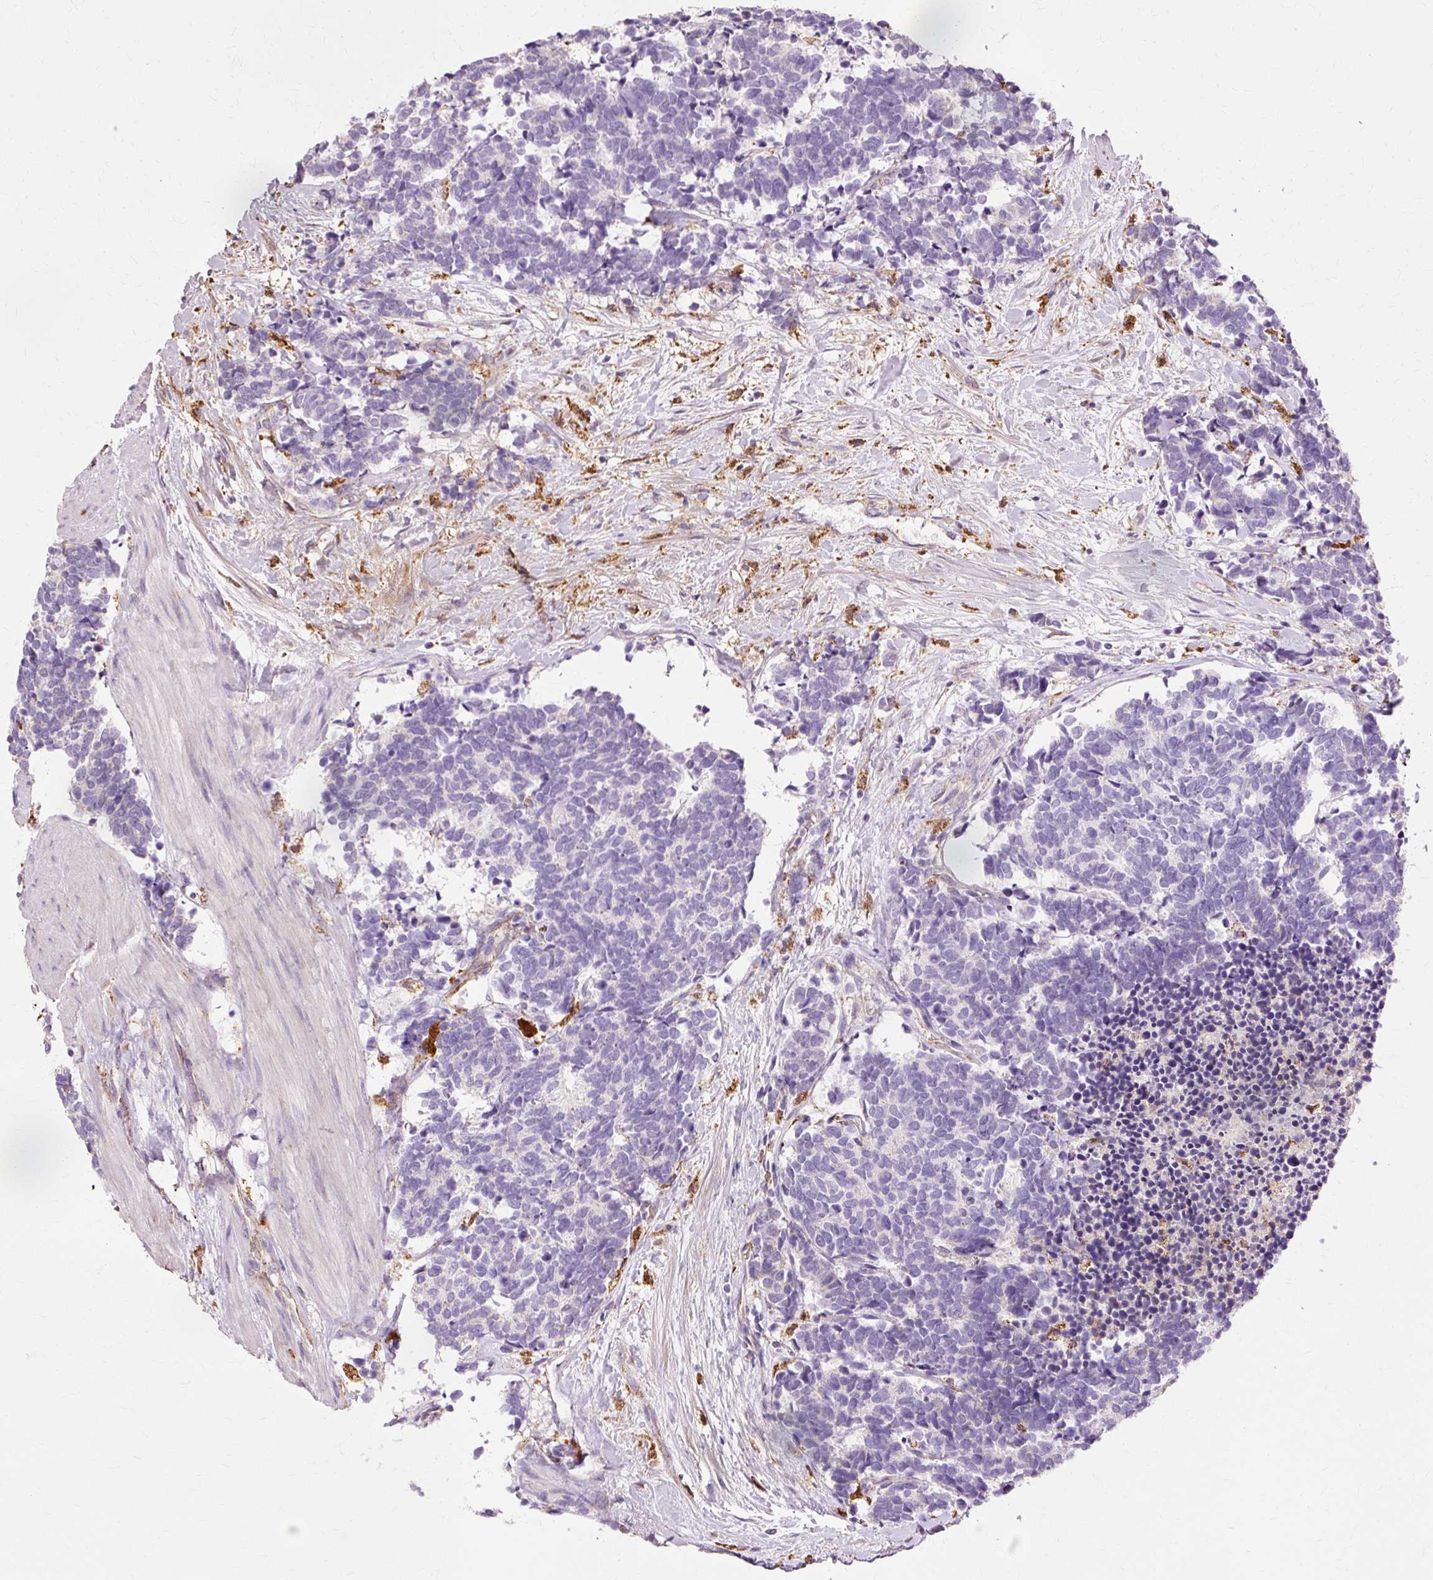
{"staining": {"intensity": "negative", "quantity": "none", "location": "none"}, "tissue": "carcinoid", "cell_type": "Tumor cells", "image_type": "cancer", "snomed": [{"axis": "morphology", "description": "Carcinoma, NOS"}, {"axis": "morphology", "description": "Carcinoid, malignant, NOS"}, {"axis": "topography", "description": "Prostate"}], "caption": "This is a photomicrograph of IHC staining of carcinoid, which shows no staining in tumor cells.", "gene": "GPX1", "patient": {"sex": "male", "age": 57}}